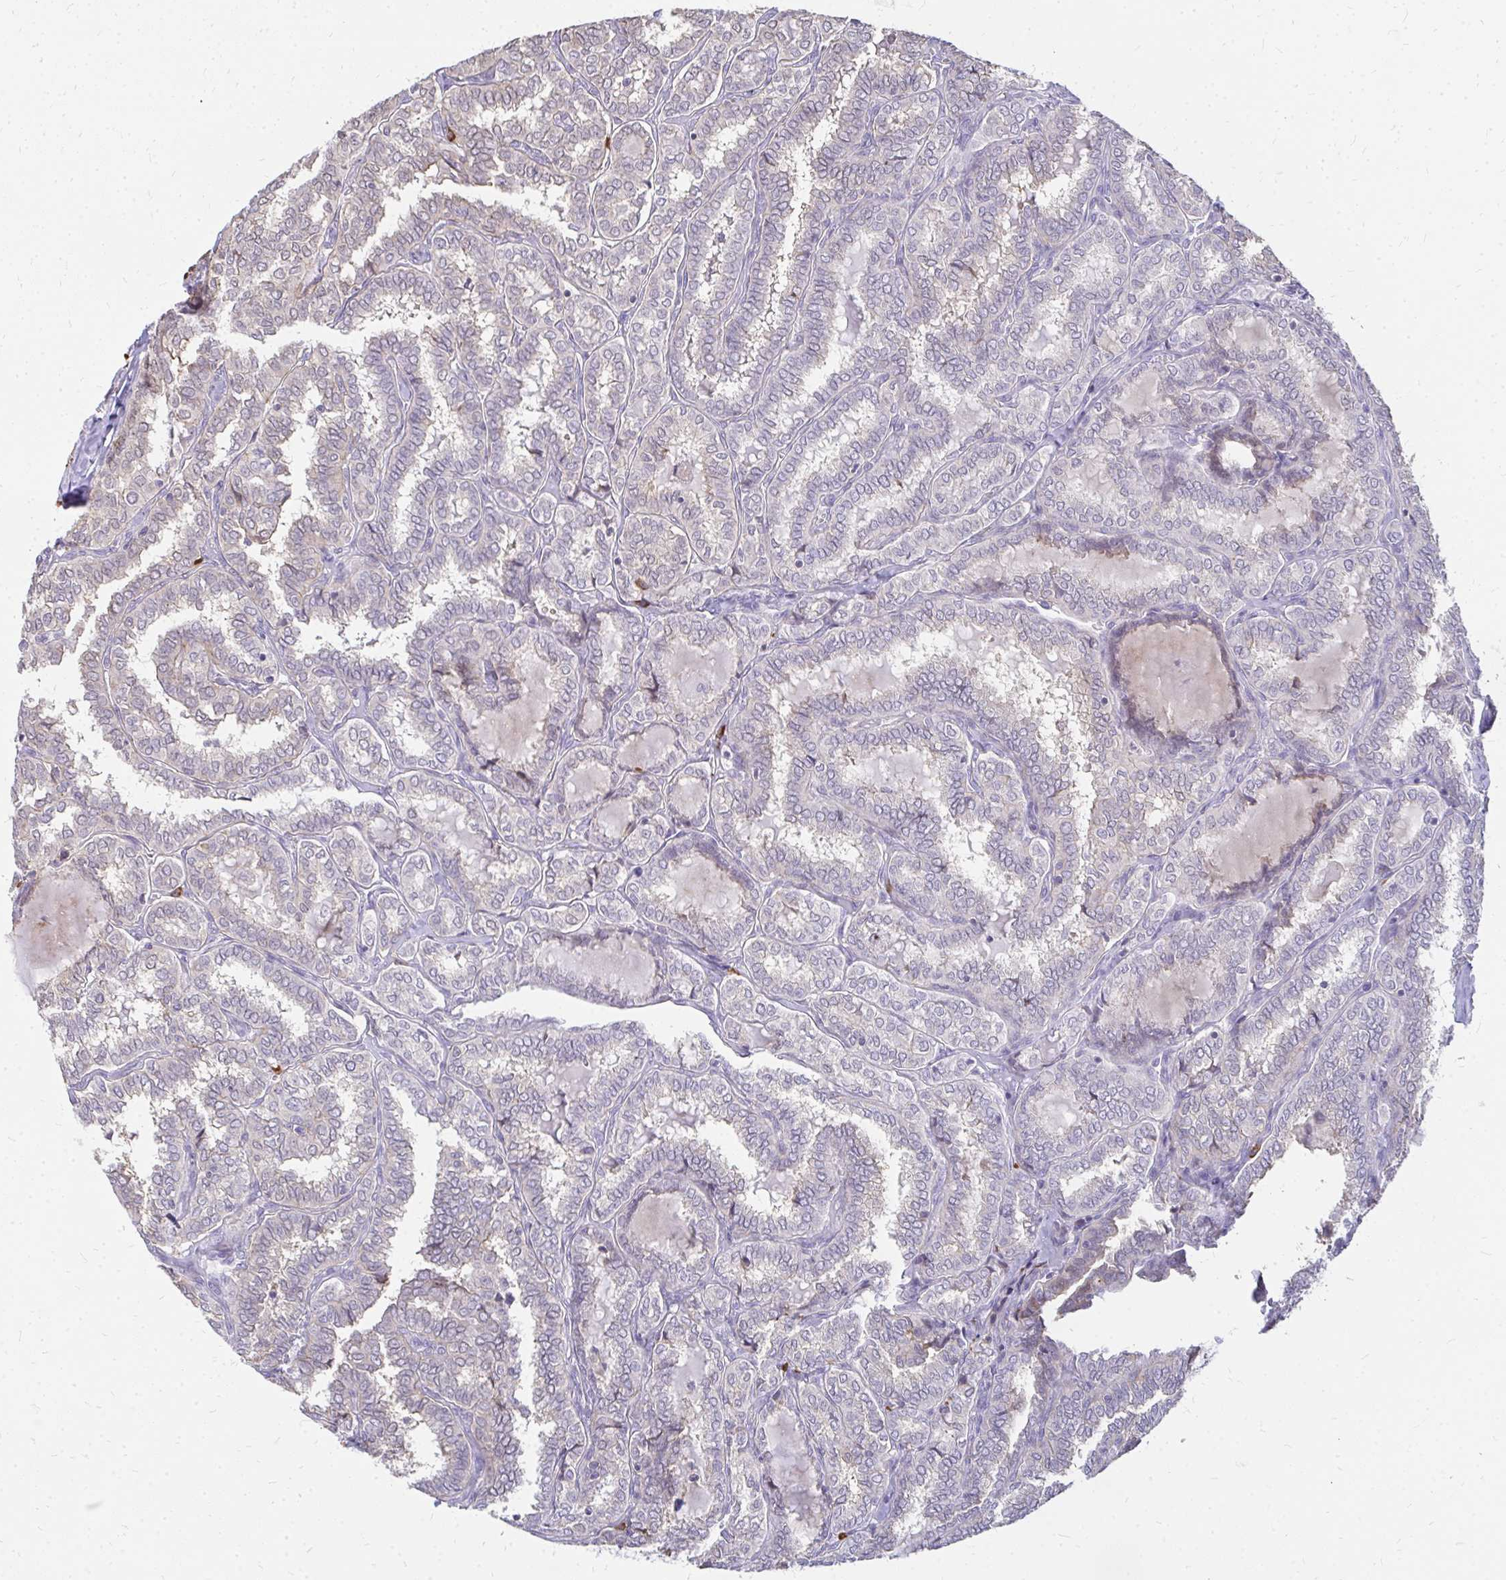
{"staining": {"intensity": "negative", "quantity": "none", "location": "none"}, "tissue": "thyroid cancer", "cell_type": "Tumor cells", "image_type": "cancer", "snomed": [{"axis": "morphology", "description": "Papillary adenocarcinoma, NOS"}, {"axis": "topography", "description": "Thyroid gland"}], "caption": "Immunohistochemical staining of human thyroid cancer reveals no significant expression in tumor cells.", "gene": "FAM9A", "patient": {"sex": "female", "age": 30}}